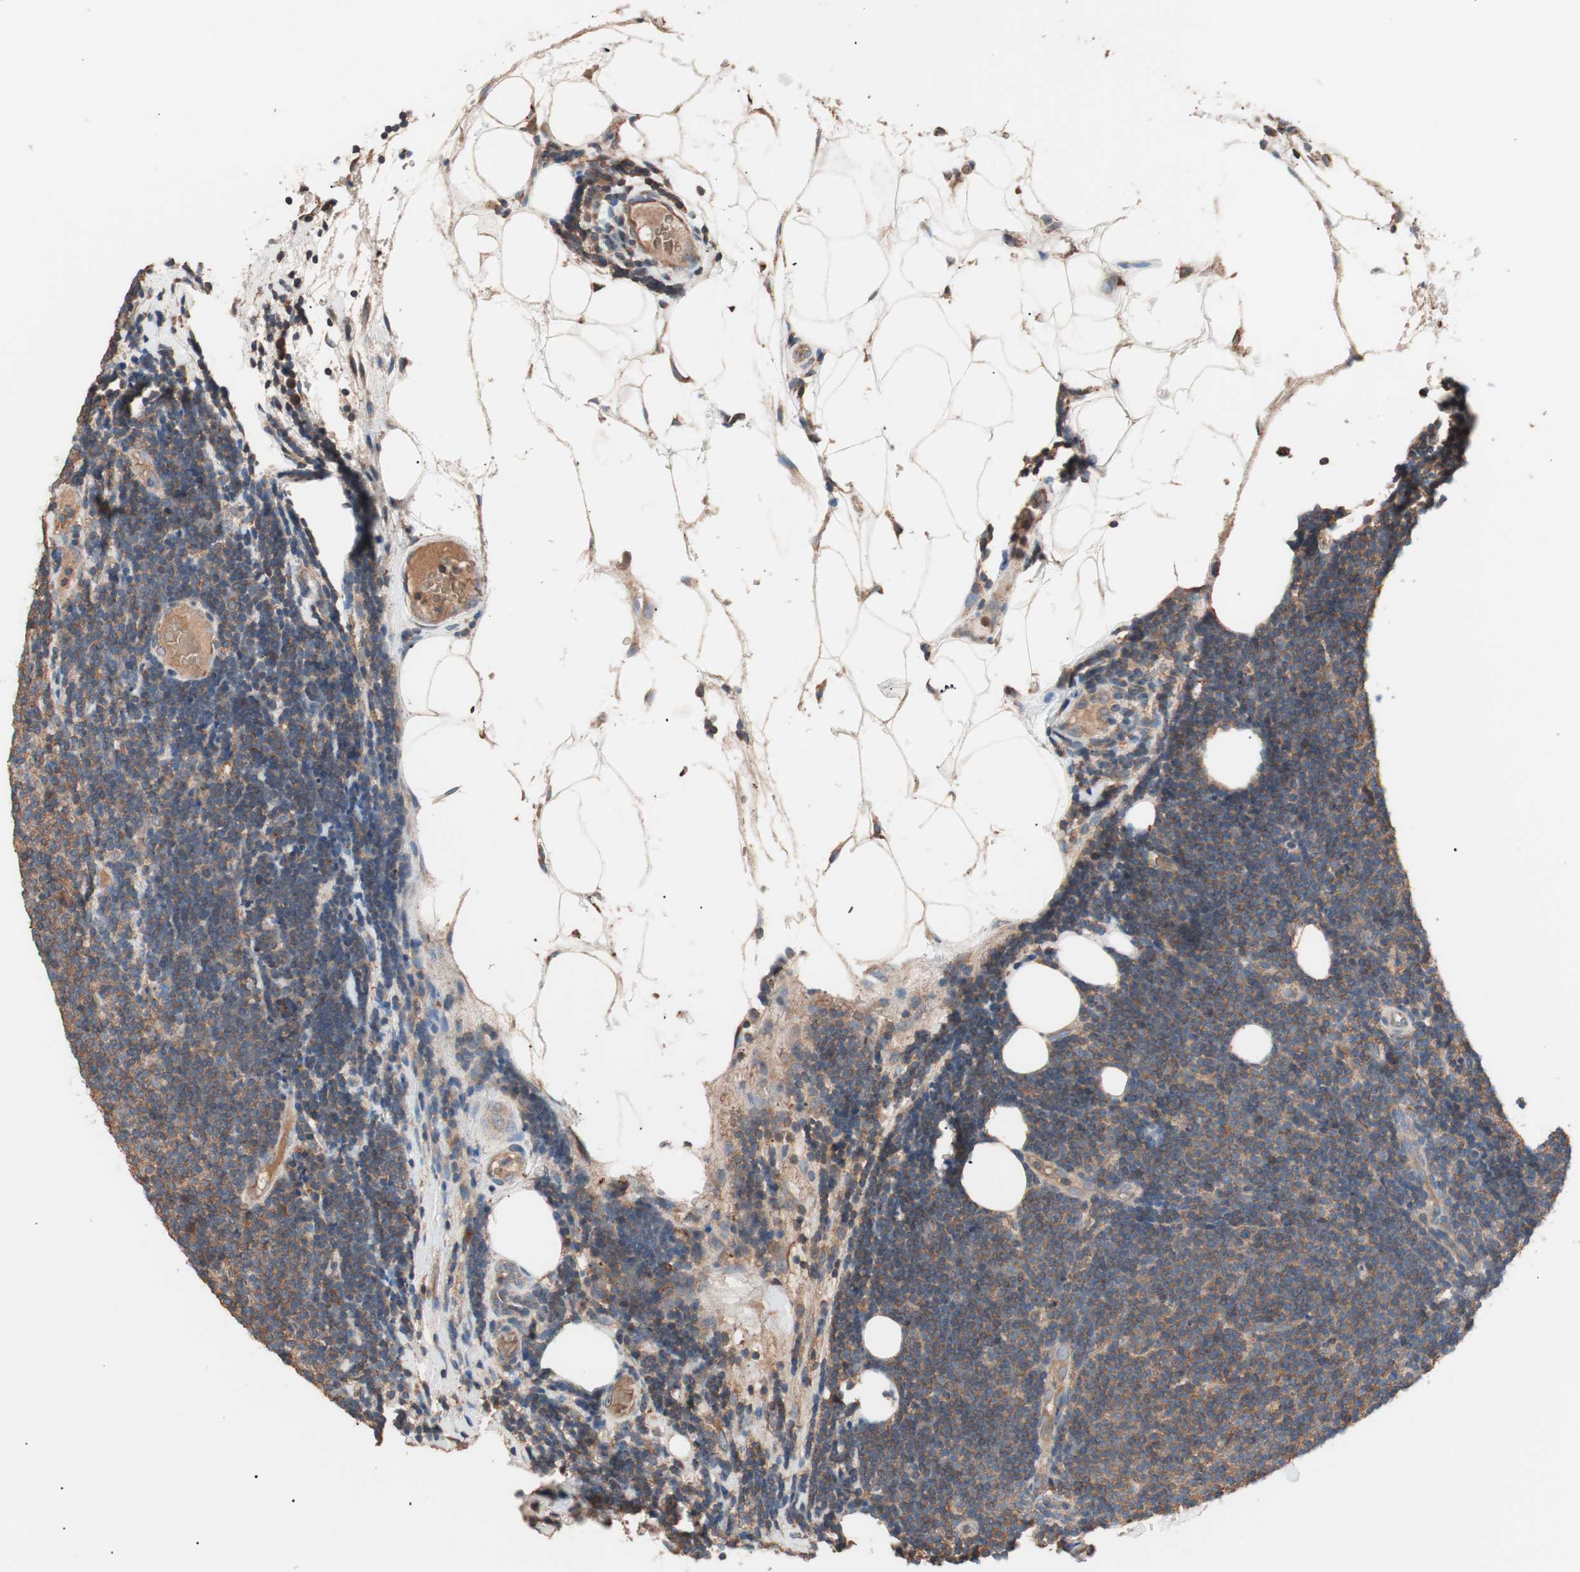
{"staining": {"intensity": "moderate", "quantity": ">75%", "location": "cytoplasmic/membranous"}, "tissue": "lymphoma", "cell_type": "Tumor cells", "image_type": "cancer", "snomed": [{"axis": "morphology", "description": "Malignant lymphoma, non-Hodgkin's type, Low grade"}, {"axis": "topography", "description": "Lymph node"}], "caption": "Lymphoma stained with a brown dye reveals moderate cytoplasmic/membranous positive staining in about >75% of tumor cells.", "gene": "GLYCTK", "patient": {"sex": "male", "age": 83}}